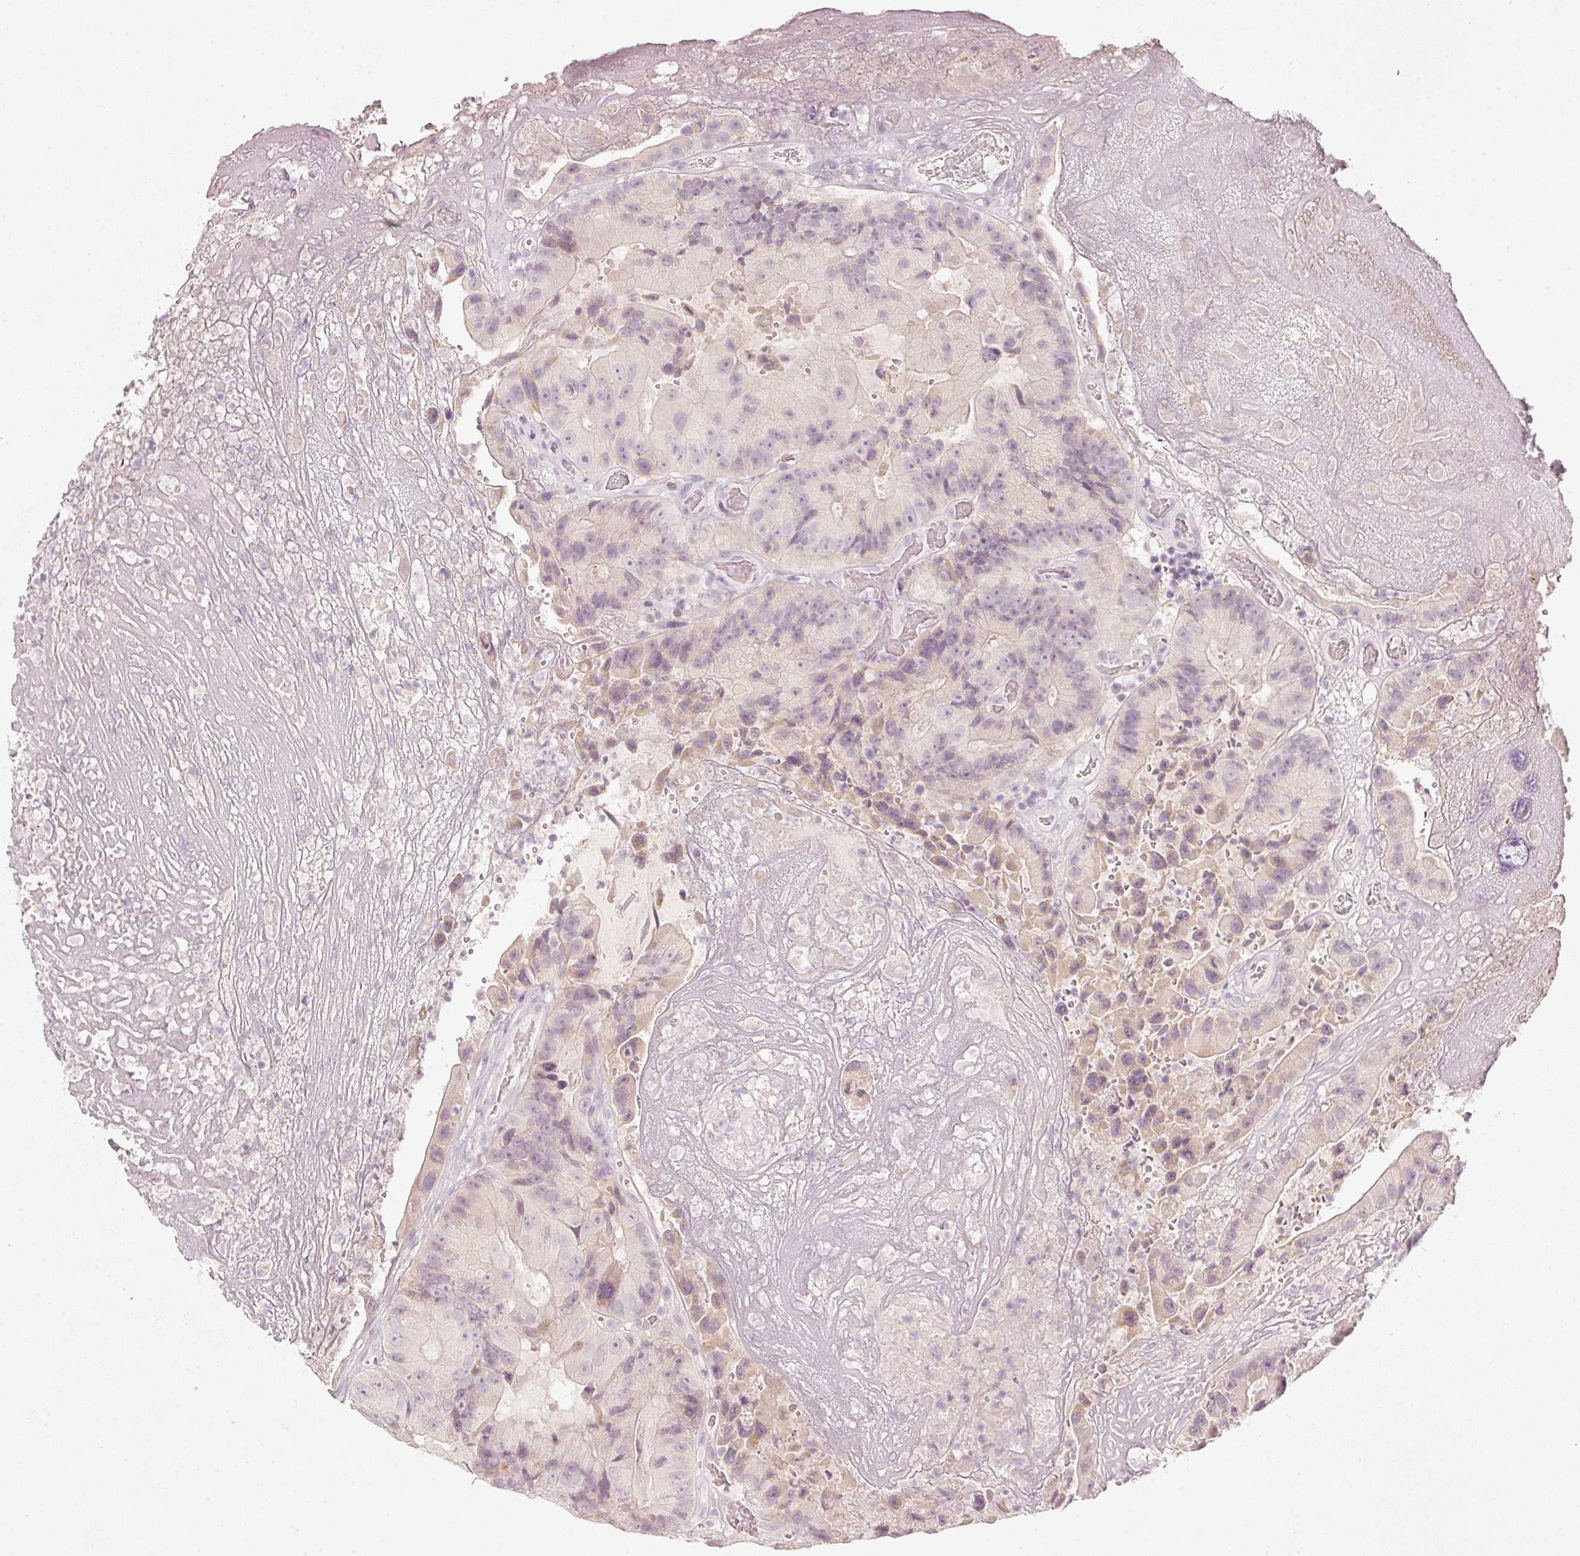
{"staining": {"intensity": "weak", "quantity": "<25%", "location": "cytoplasmic/membranous"}, "tissue": "colorectal cancer", "cell_type": "Tumor cells", "image_type": "cancer", "snomed": [{"axis": "morphology", "description": "Adenocarcinoma, NOS"}, {"axis": "topography", "description": "Colon"}], "caption": "This is an immunohistochemistry micrograph of colorectal adenocarcinoma. There is no staining in tumor cells.", "gene": "STEAP1", "patient": {"sex": "female", "age": 86}}